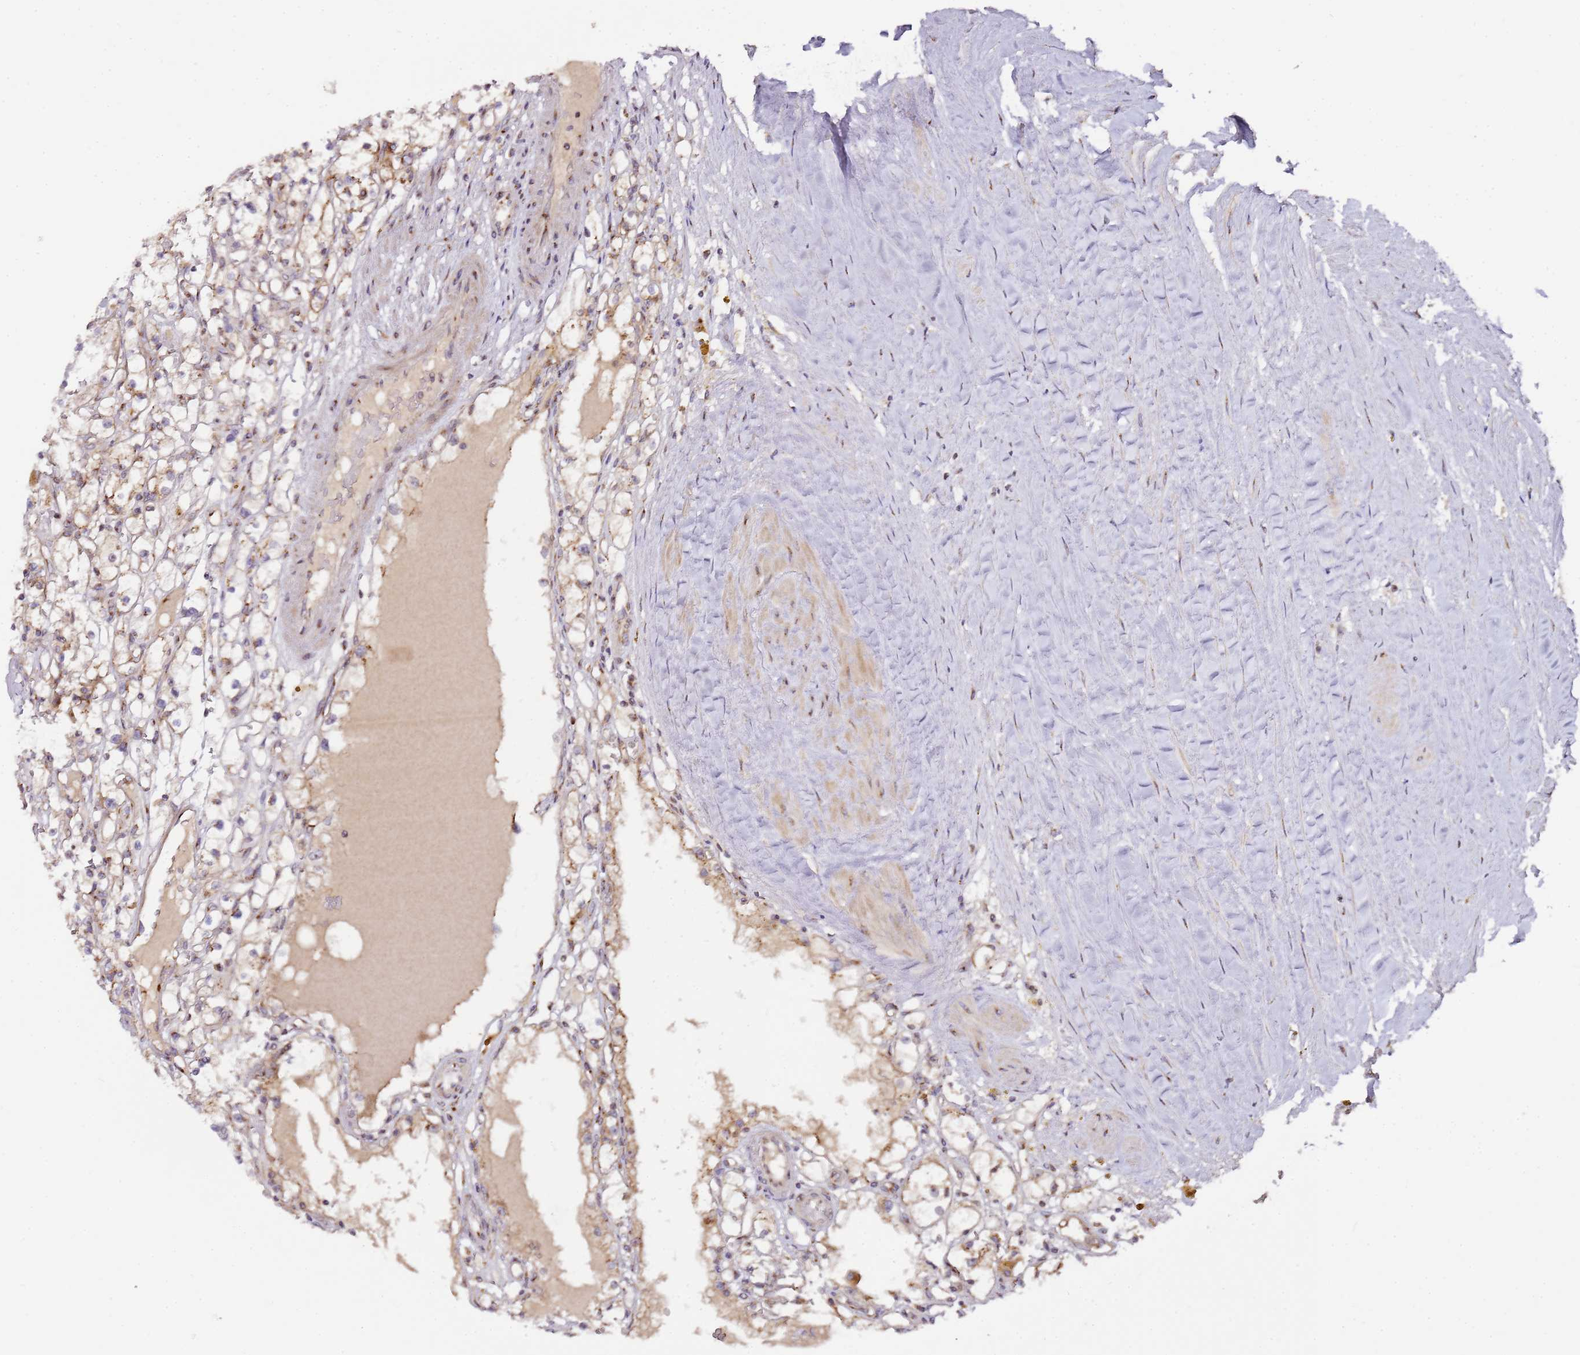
{"staining": {"intensity": "negative", "quantity": "none", "location": "none"}, "tissue": "renal cancer", "cell_type": "Tumor cells", "image_type": "cancer", "snomed": [{"axis": "morphology", "description": "Adenocarcinoma, NOS"}, {"axis": "topography", "description": "Kidney"}], "caption": "Image shows no significant protein staining in tumor cells of adenocarcinoma (renal).", "gene": "MRPL49", "patient": {"sex": "male", "age": 56}}